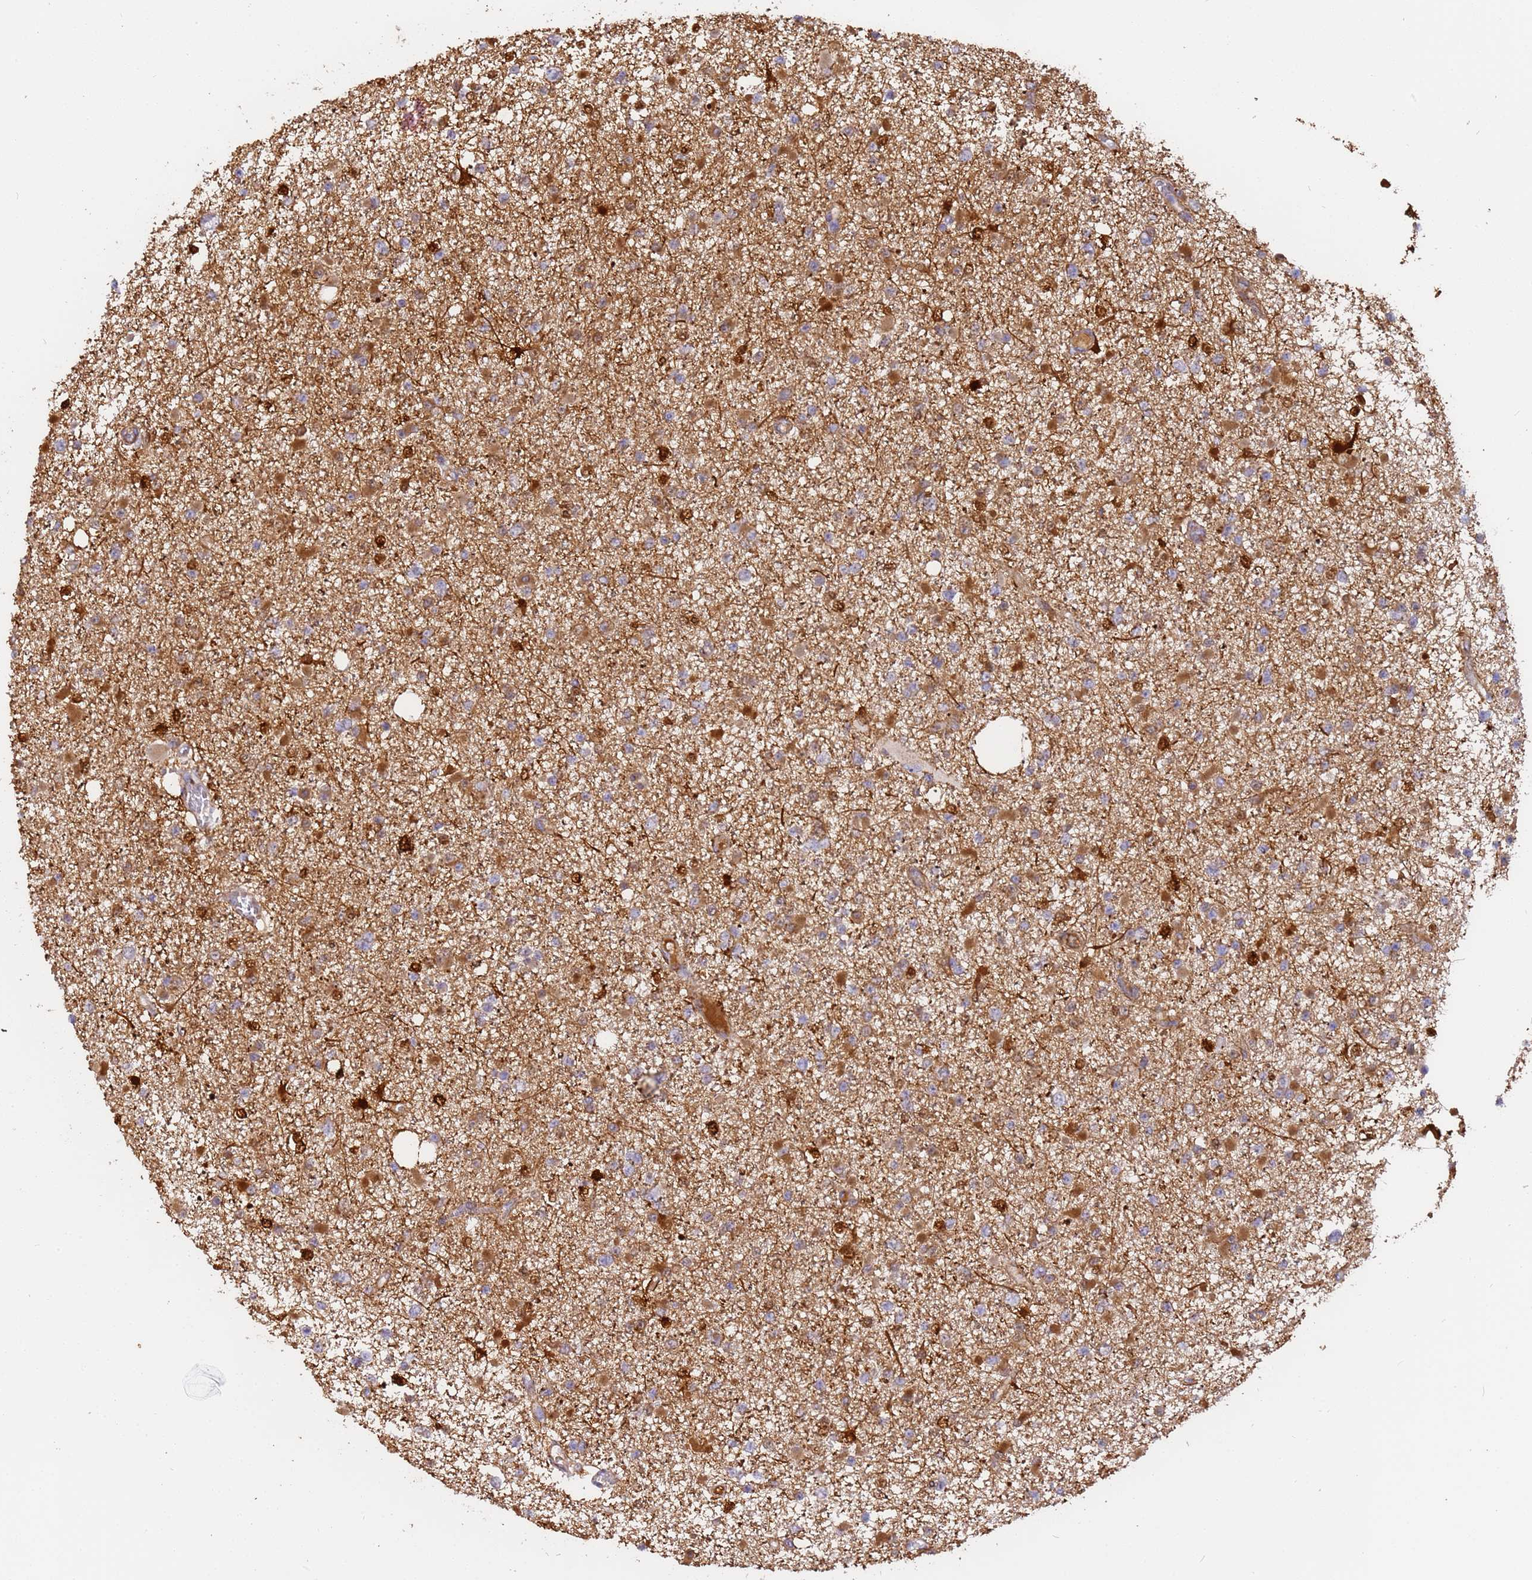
{"staining": {"intensity": "strong", "quantity": "<25%", "location": "cytoplasmic/membranous"}, "tissue": "glioma", "cell_type": "Tumor cells", "image_type": "cancer", "snomed": [{"axis": "morphology", "description": "Glioma, malignant, Low grade"}, {"axis": "topography", "description": "Brain"}], "caption": "Malignant glioma (low-grade) stained with DAB (3,3'-diaminobenzidine) immunohistochemistry demonstrates medium levels of strong cytoplasmic/membranous positivity in about <25% of tumor cells.", "gene": "M6PR", "patient": {"sex": "female", "age": 22}}